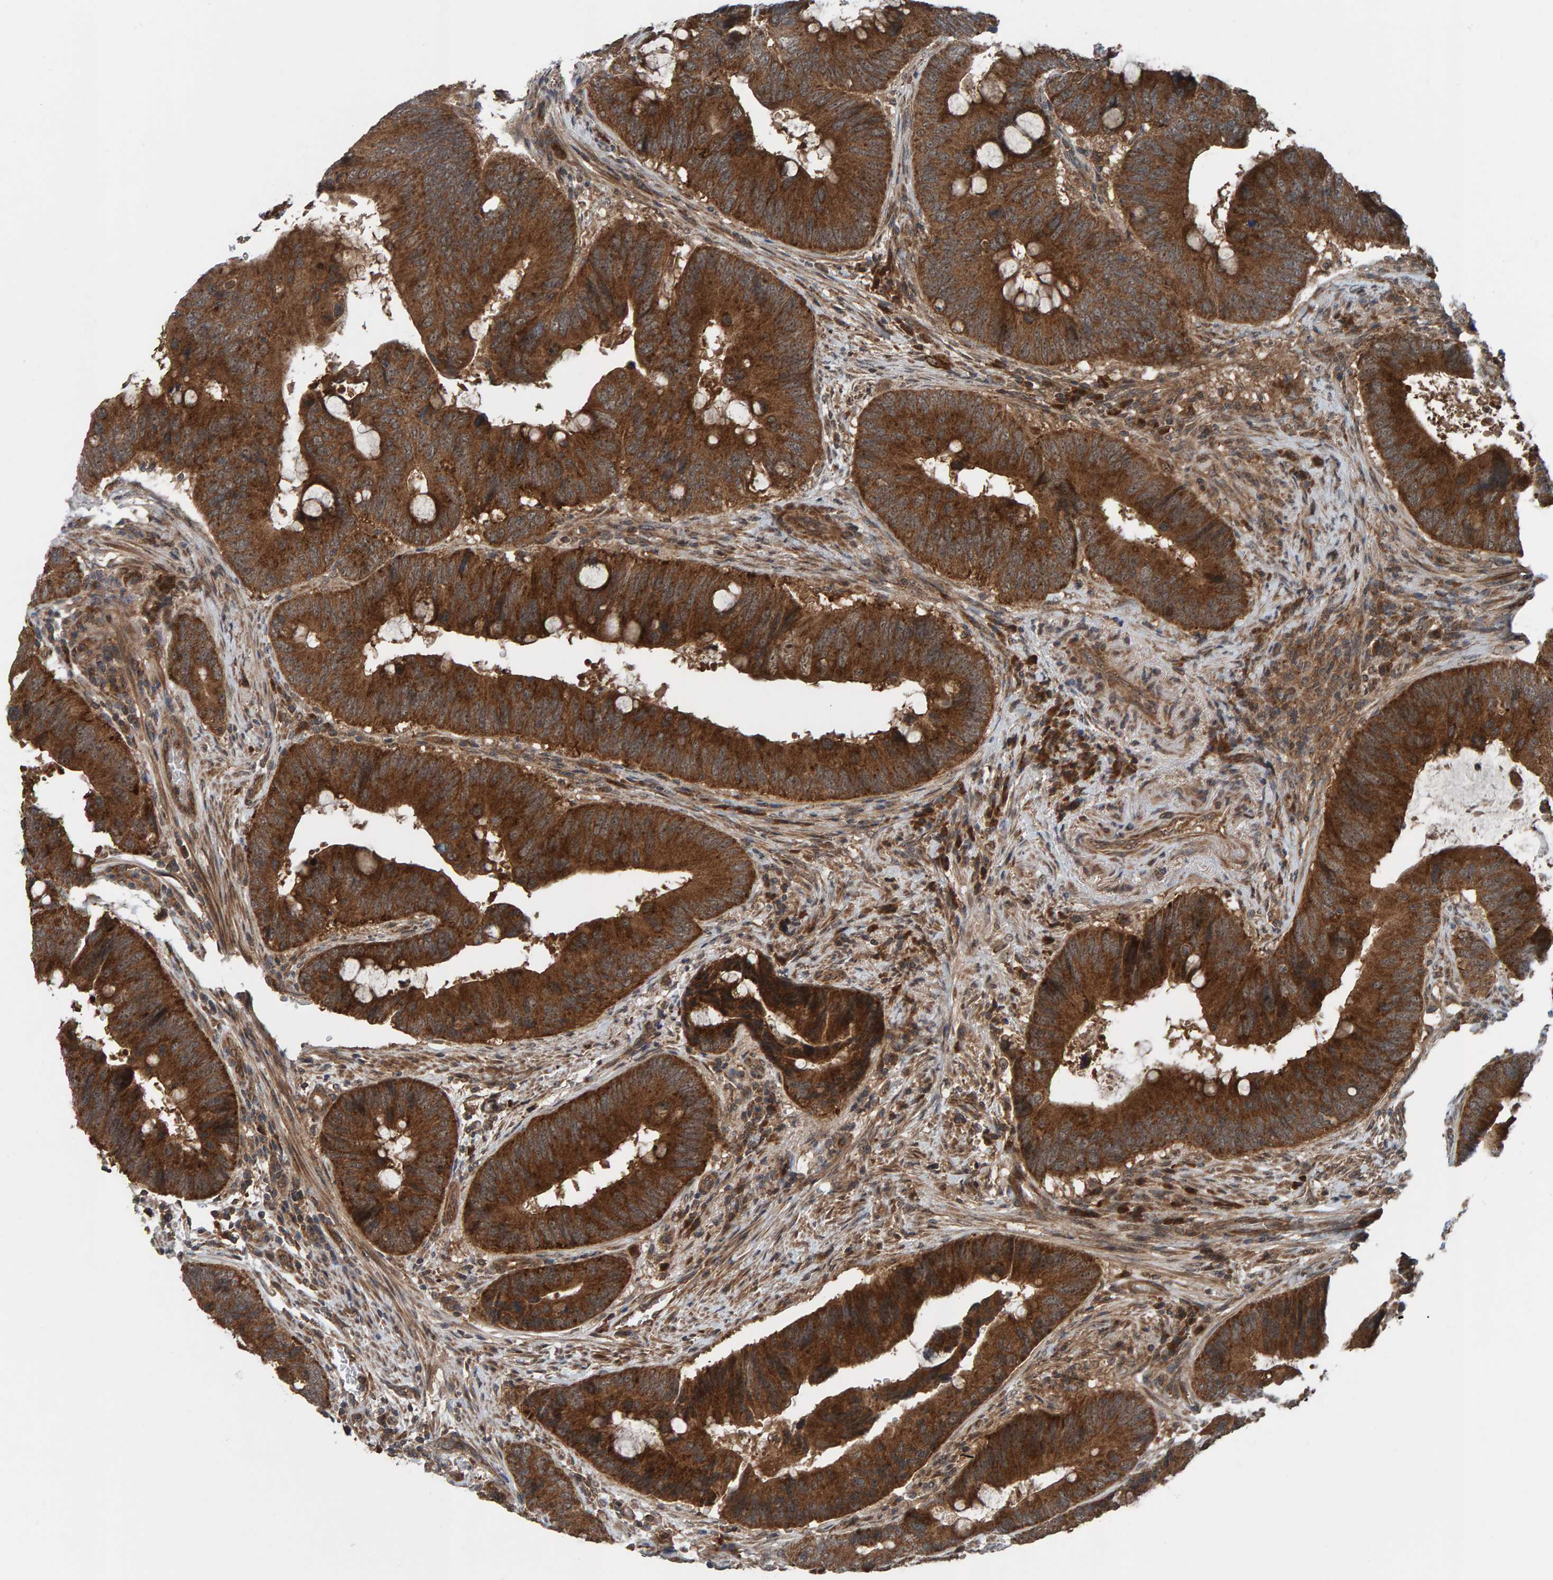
{"staining": {"intensity": "strong", "quantity": ">75%", "location": "cytoplasmic/membranous,nuclear"}, "tissue": "colorectal cancer", "cell_type": "Tumor cells", "image_type": "cancer", "snomed": [{"axis": "morphology", "description": "Adenocarcinoma, NOS"}, {"axis": "topography", "description": "Colon"}], "caption": "Immunohistochemical staining of human colorectal cancer (adenocarcinoma) exhibits high levels of strong cytoplasmic/membranous and nuclear protein staining in approximately >75% of tumor cells.", "gene": "CUEDC1", "patient": {"sex": "male", "age": 71}}